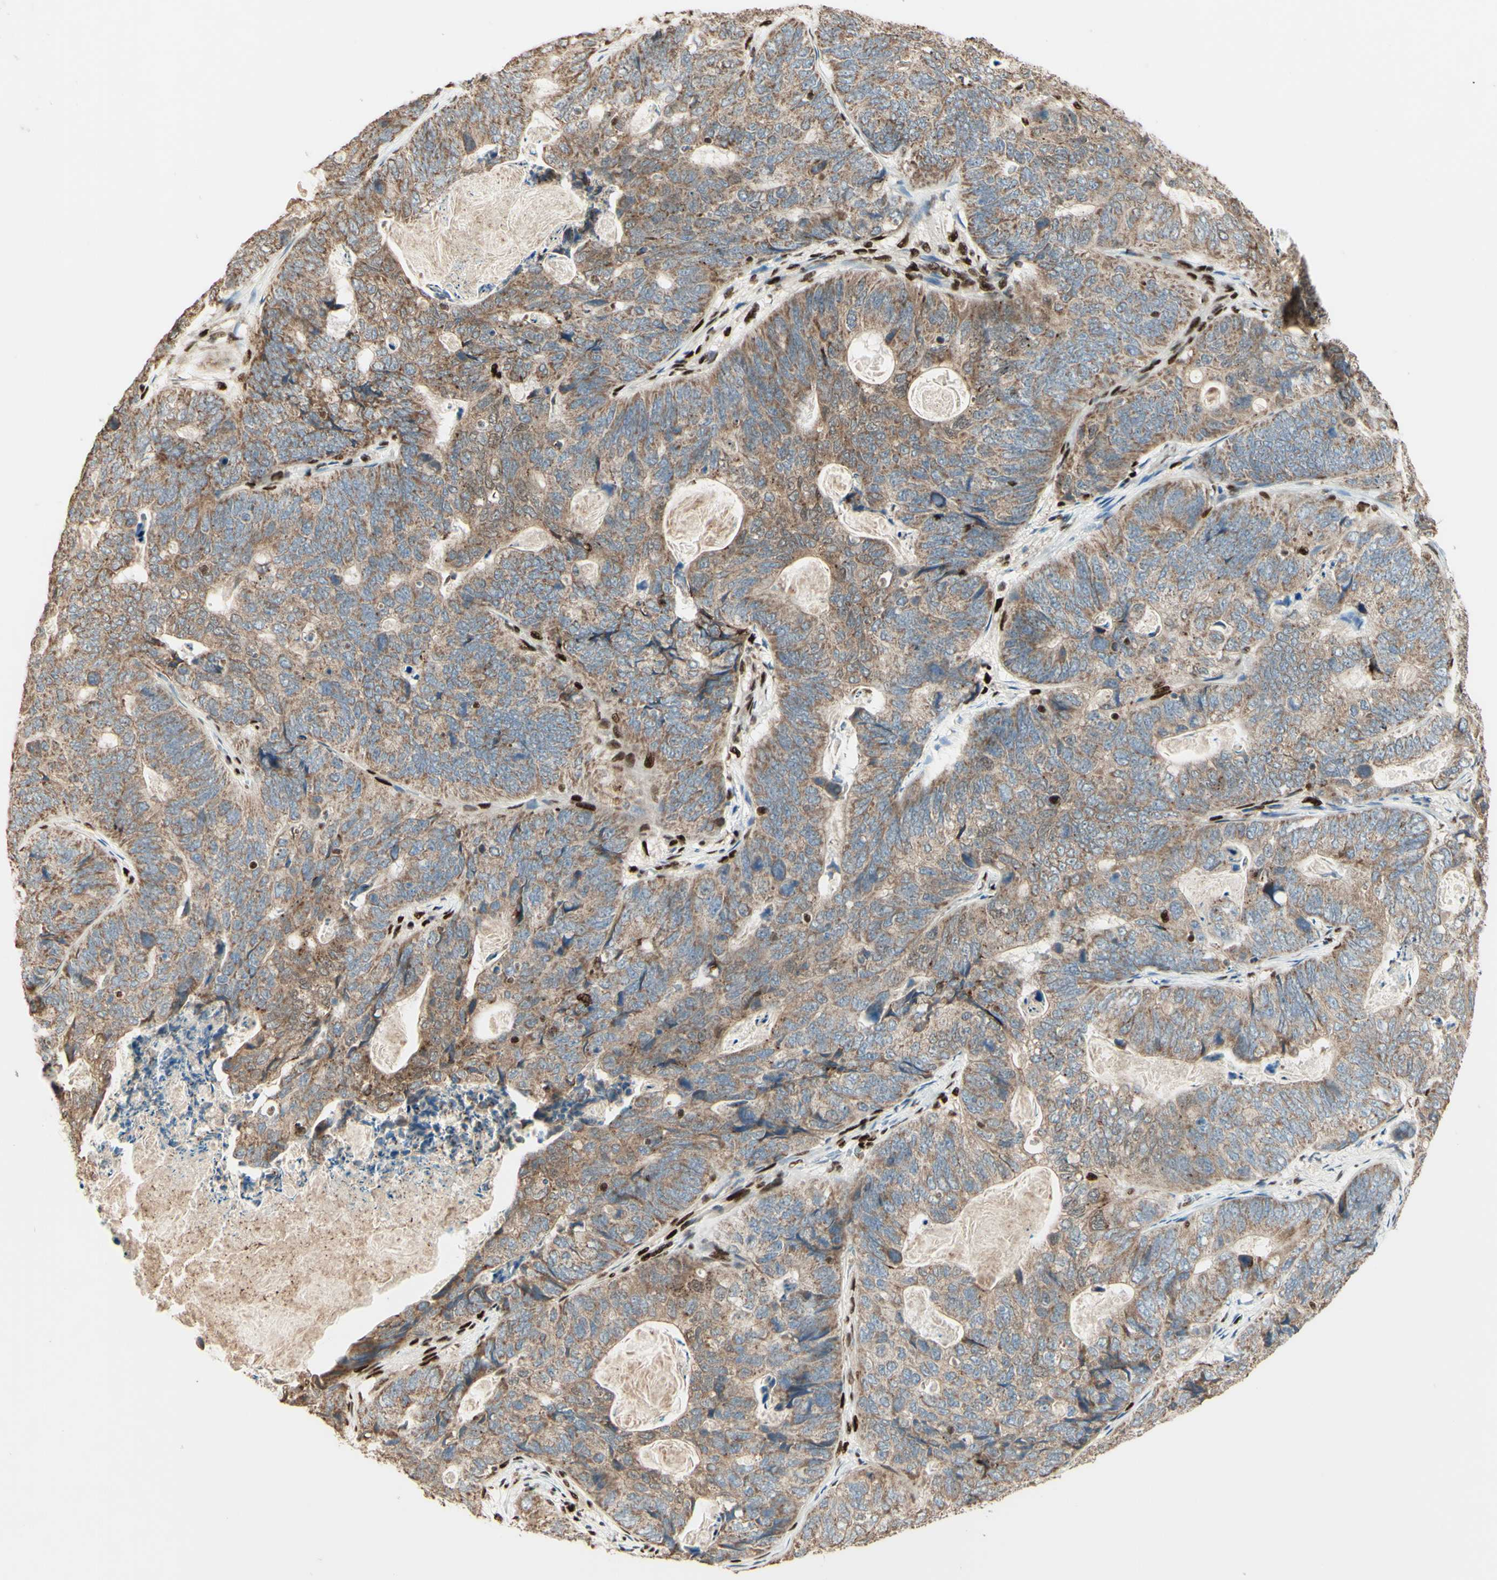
{"staining": {"intensity": "weak", "quantity": ">75%", "location": "cytoplasmic/membranous"}, "tissue": "stomach cancer", "cell_type": "Tumor cells", "image_type": "cancer", "snomed": [{"axis": "morphology", "description": "Adenocarcinoma, NOS"}, {"axis": "topography", "description": "Stomach"}], "caption": "Immunohistochemical staining of stomach adenocarcinoma exhibits low levels of weak cytoplasmic/membranous protein positivity in approximately >75% of tumor cells. (IHC, brightfield microscopy, high magnification).", "gene": "NR3C1", "patient": {"sex": "female", "age": 89}}